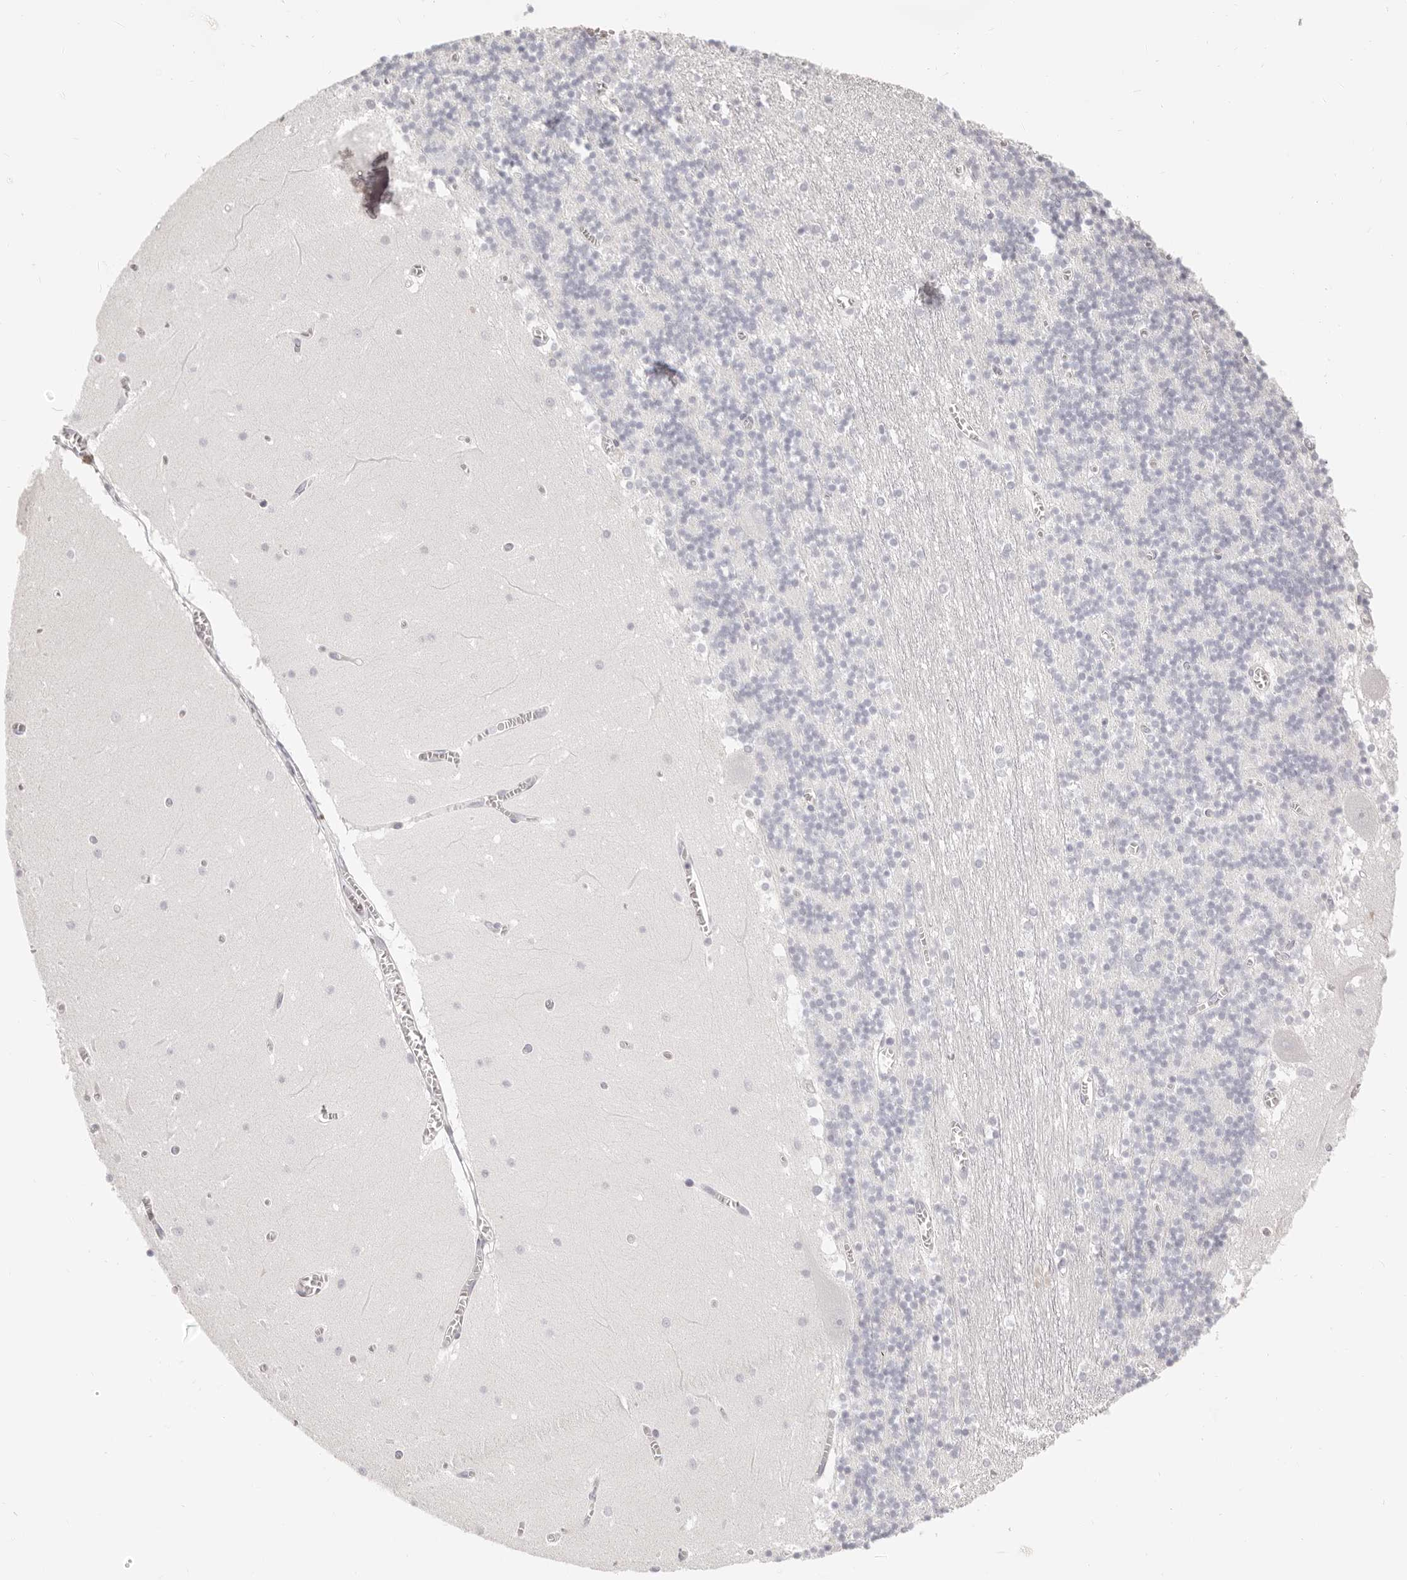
{"staining": {"intensity": "negative", "quantity": "none", "location": "none"}, "tissue": "cerebellum", "cell_type": "Cells in granular layer", "image_type": "normal", "snomed": [{"axis": "morphology", "description": "Normal tissue, NOS"}, {"axis": "topography", "description": "Cerebellum"}], "caption": "Immunohistochemistry of benign human cerebellum displays no staining in cells in granular layer. Nuclei are stained in blue.", "gene": "FABP1", "patient": {"sex": "female", "age": 28}}